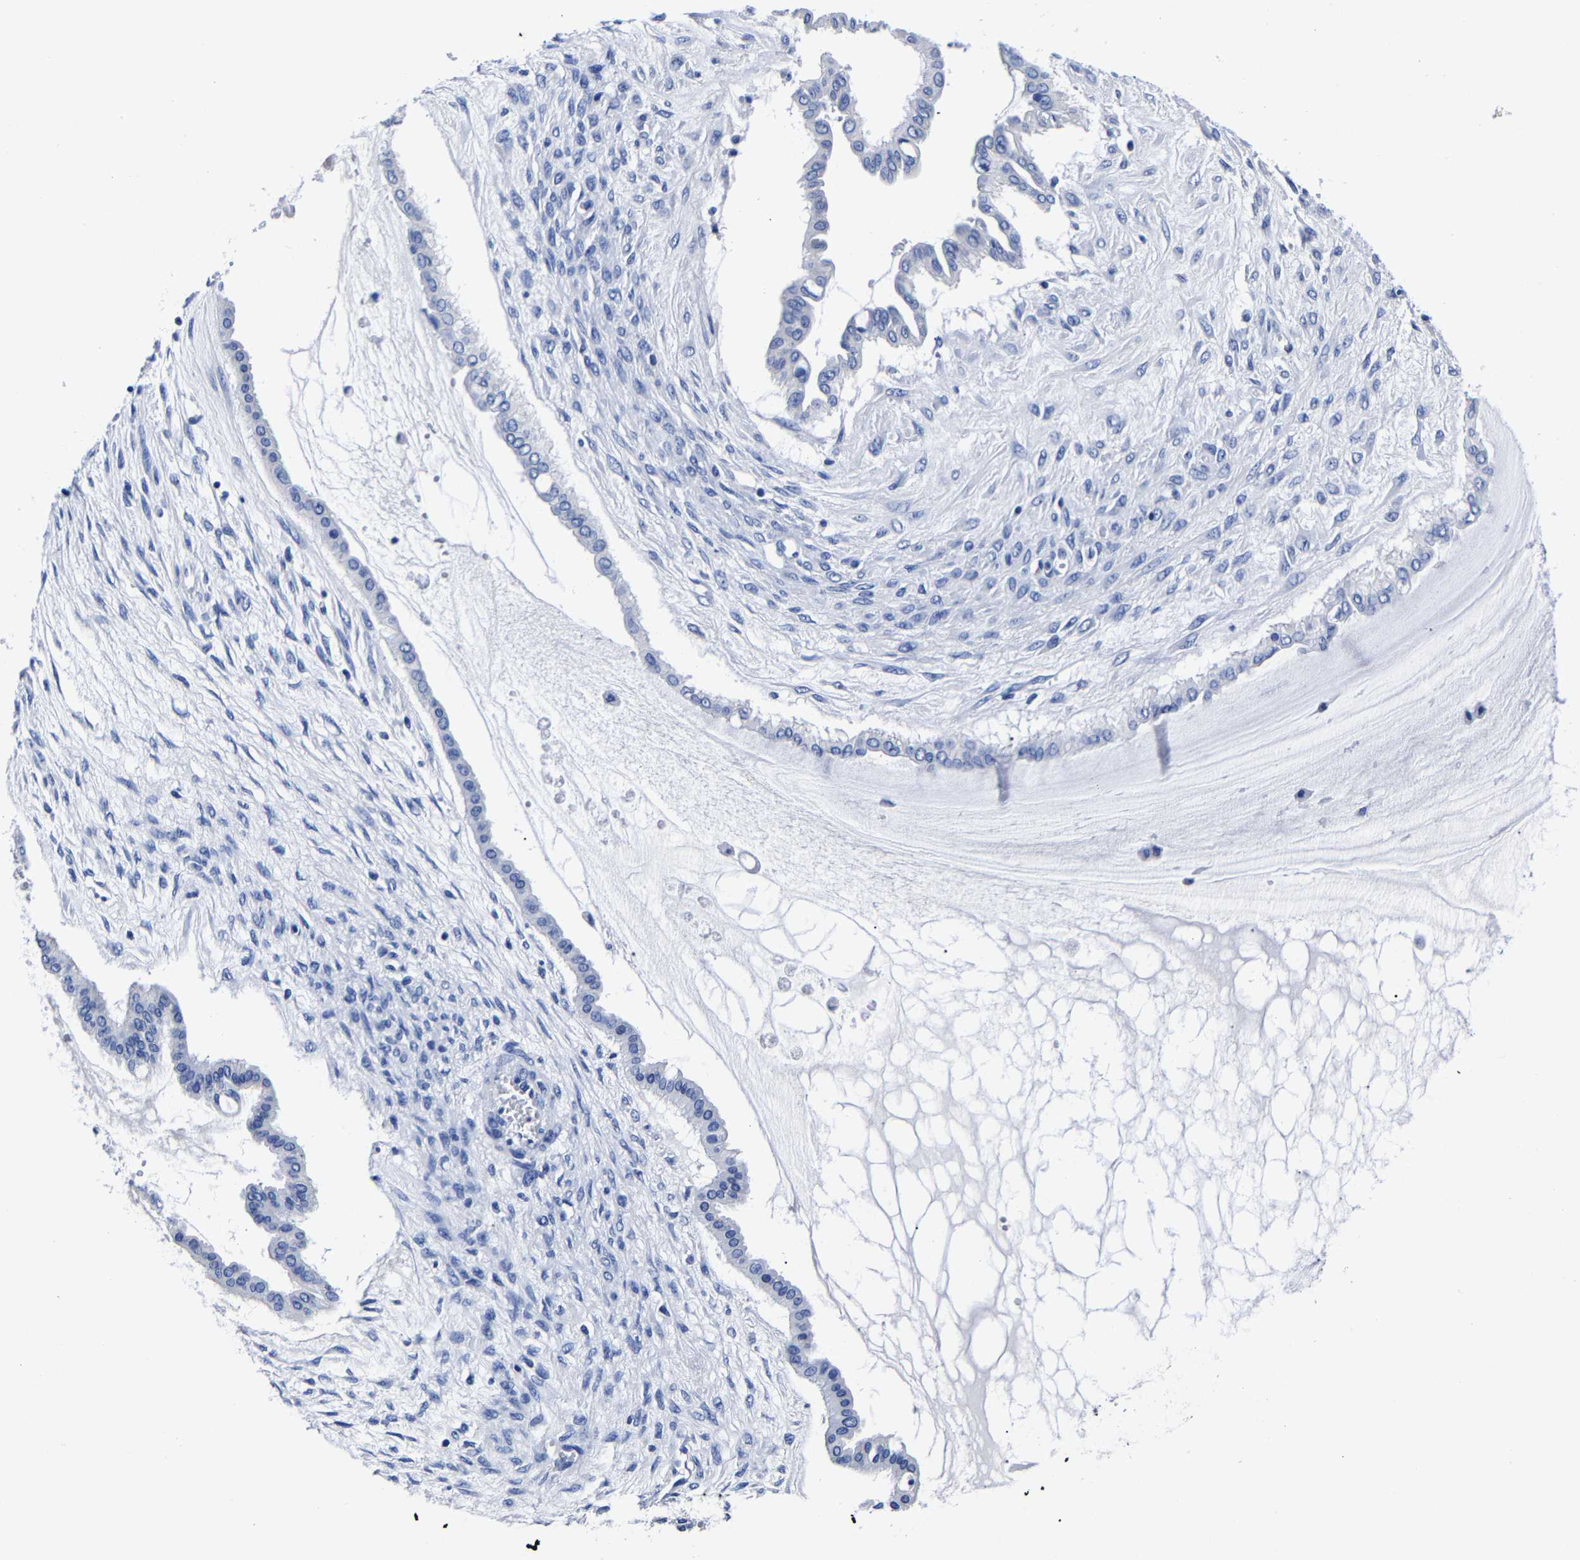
{"staining": {"intensity": "negative", "quantity": "none", "location": "none"}, "tissue": "ovarian cancer", "cell_type": "Tumor cells", "image_type": "cancer", "snomed": [{"axis": "morphology", "description": "Cystadenocarcinoma, mucinous, NOS"}, {"axis": "topography", "description": "Ovary"}], "caption": "Immunohistochemistry (IHC) histopathology image of neoplastic tissue: mucinous cystadenocarcinoma (ovarian) stained with DAB (3,3'-diaminobenzidine) demonstrates no significant protein staining in tumor cells.", "gene": "CPA2", "patient": {"sex": "female", "age": 73}}